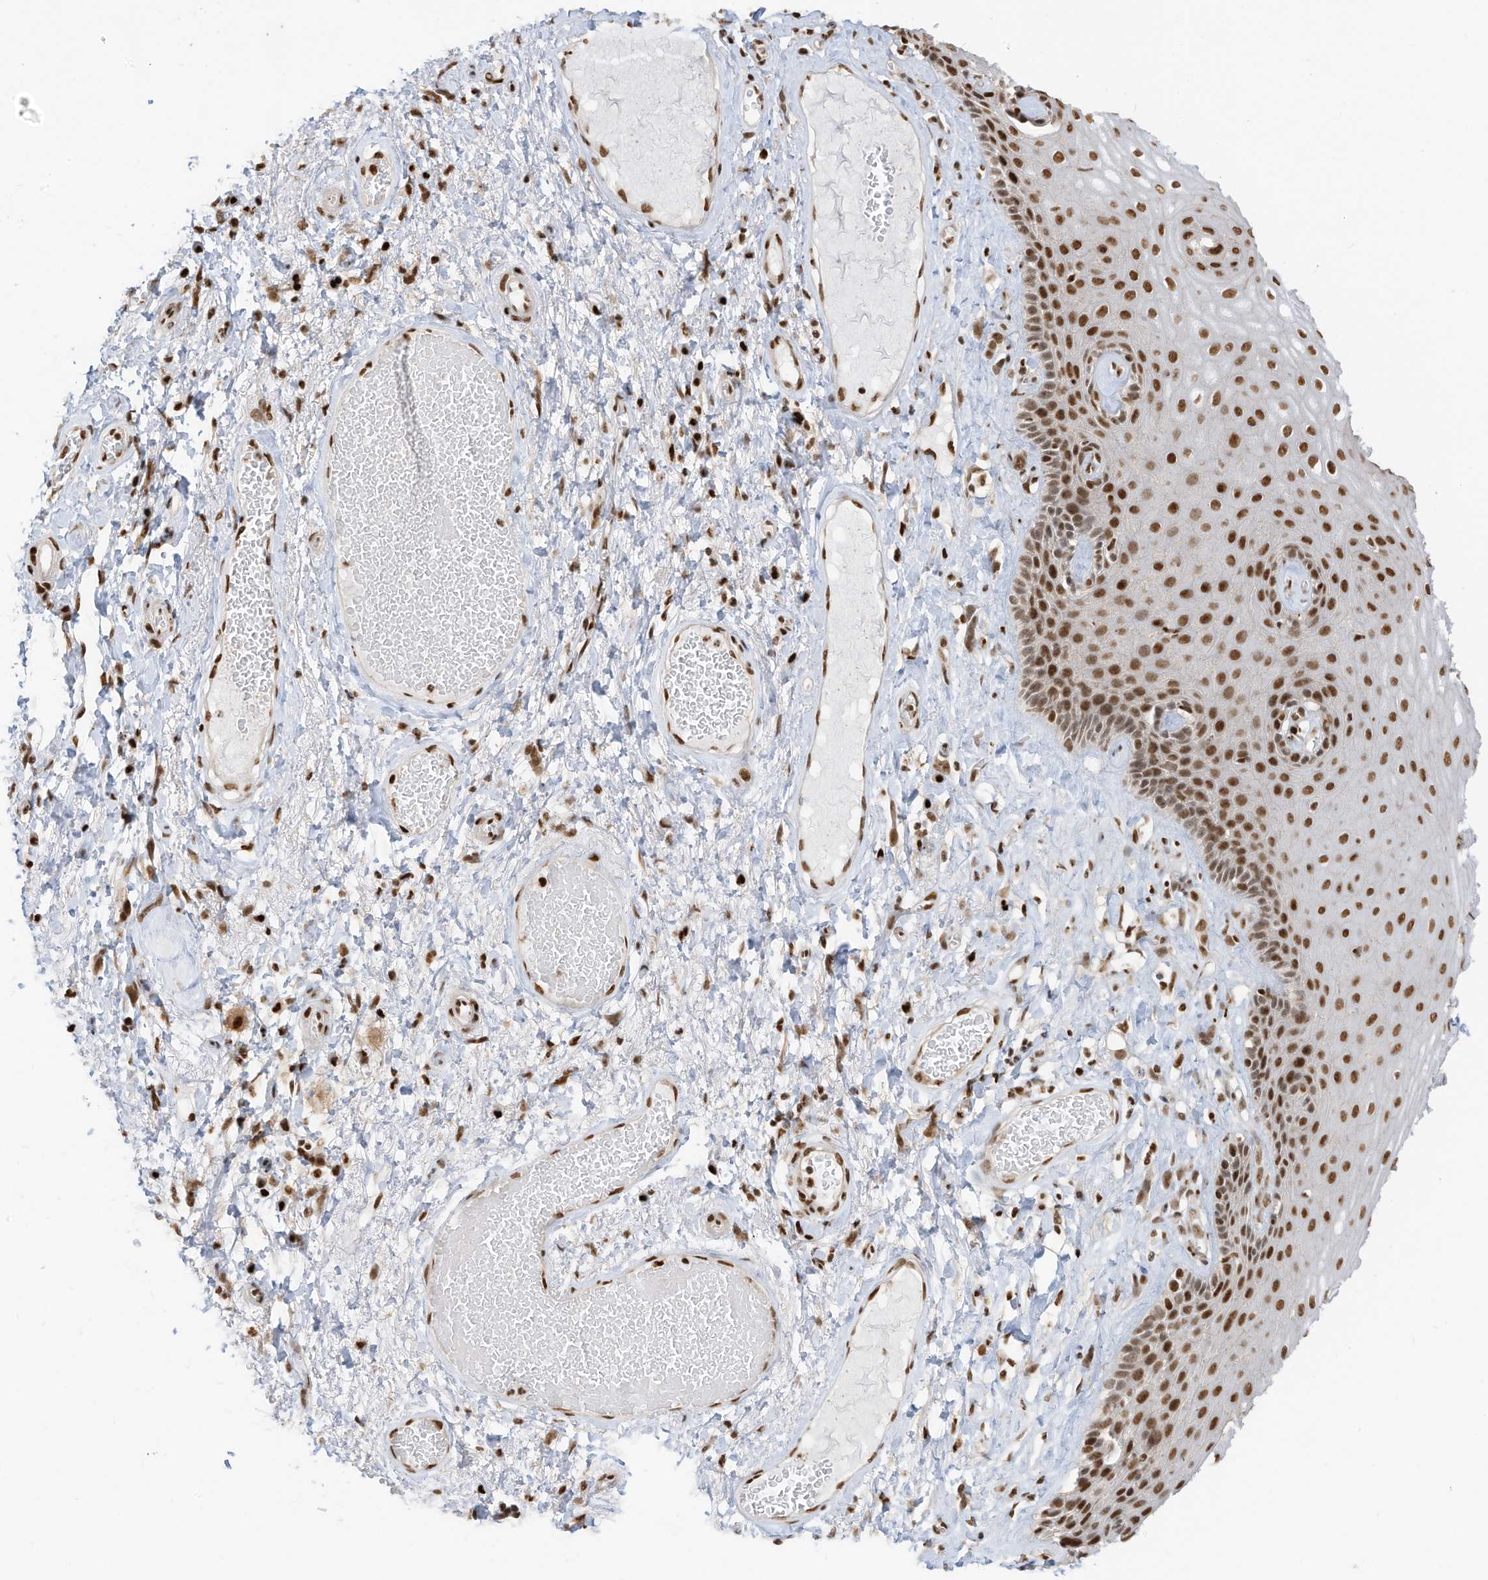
{"staining": {"intensity": "moderate", "quantity": ">75%", "location": "nuclear"}, "tissue": "skin", "cell_type": "Epidermal cells", "image_type": "normal", "snomed": [{"axis": "morphology", "description": "Normal tissue, NOS"}, {"axis": "topography", "description": "Anal"}], "caption": "High-magnification brightfield microscopy of normal skin stained with DAB (brown) and counterstained with hematoxylin (blue). epidermal cells exhibit moderate nuclear expression is appreciated in about>75% of cells.", "gene": "SAMD15", "patient": {"sex": "male", "age": 69}}